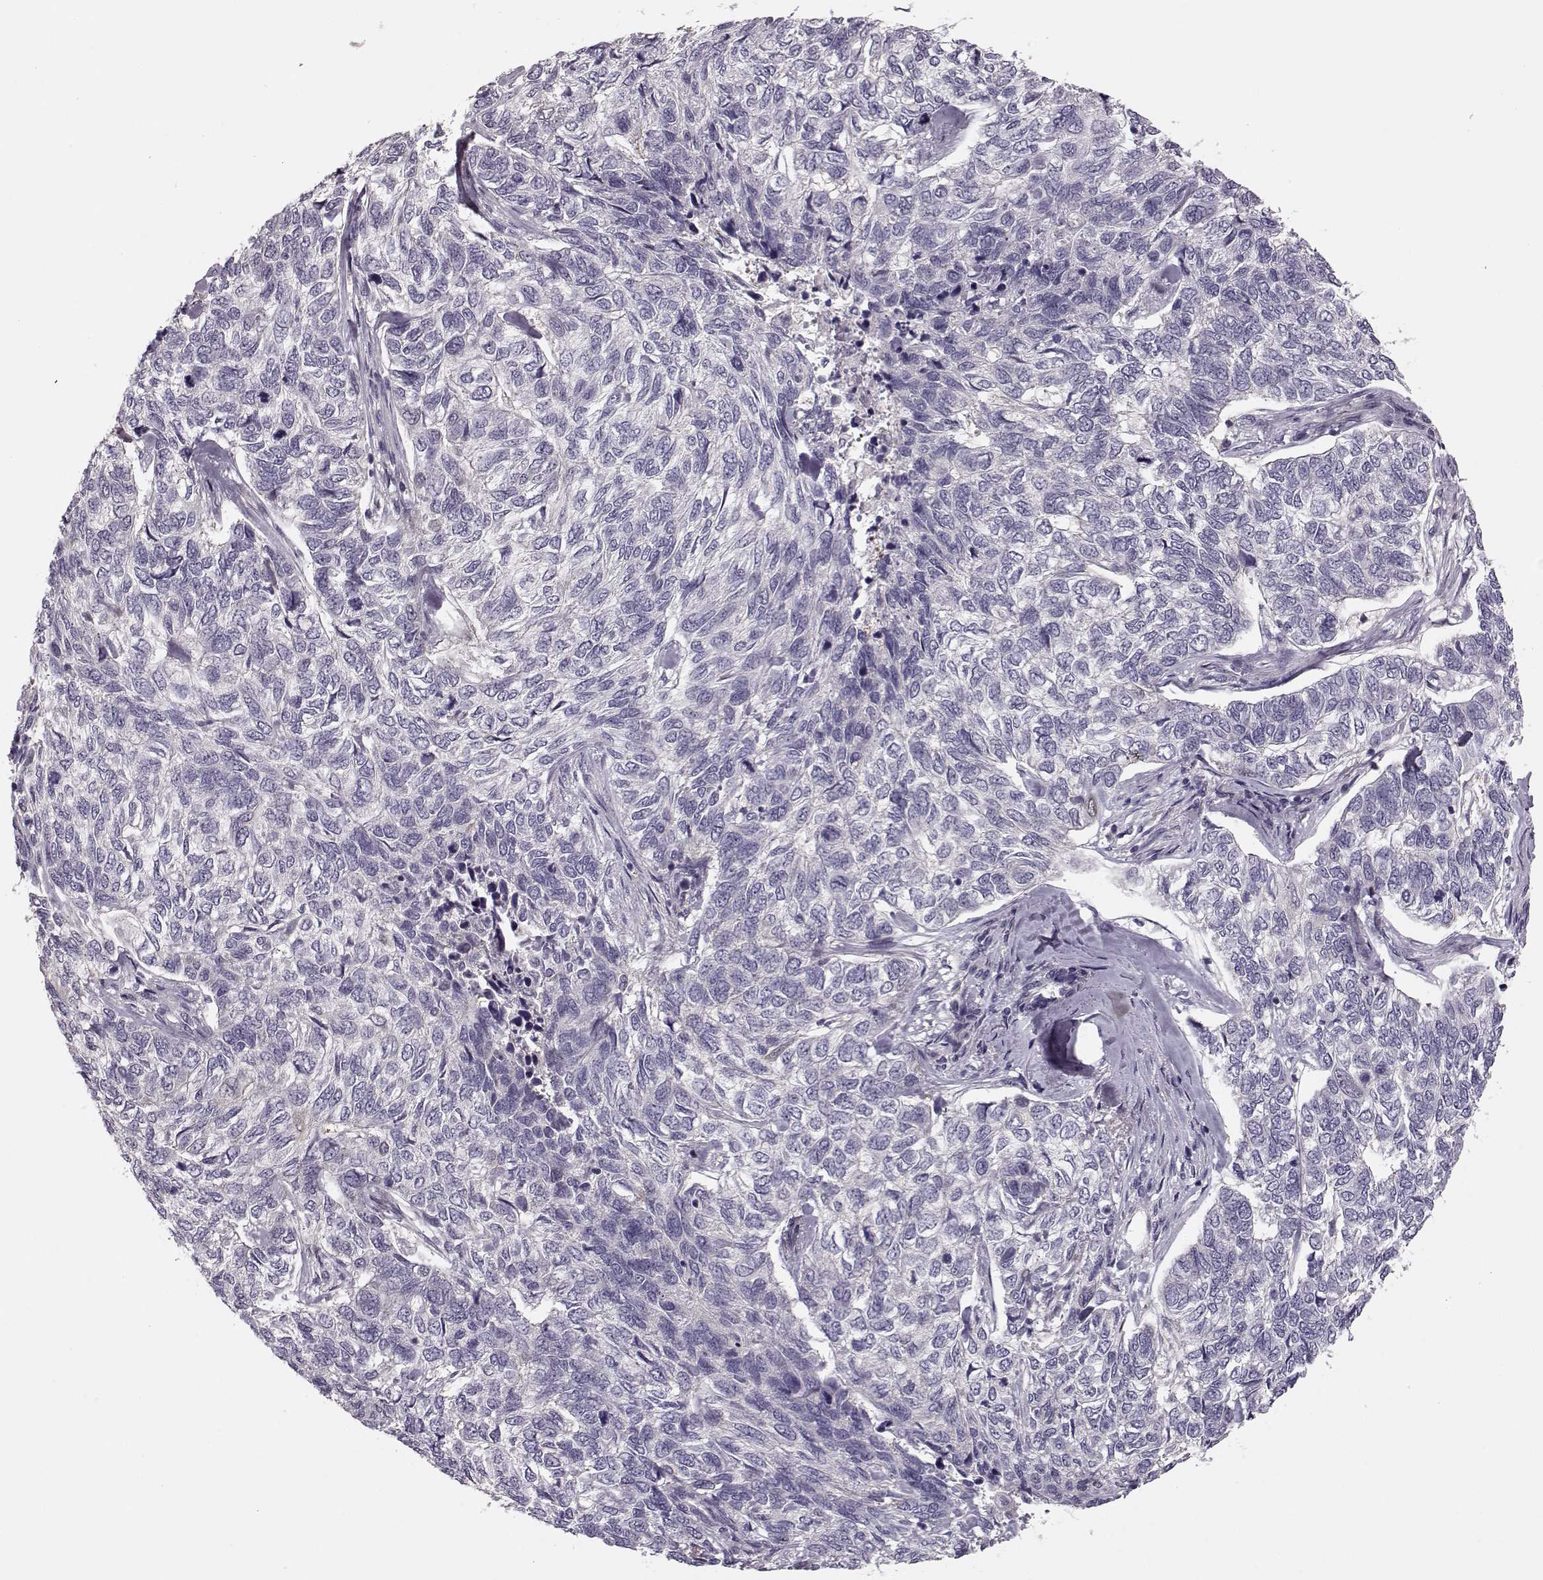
{"staining": {"intensity": "negative", "quantity": "none", "location": "none"}, "tissue": "skin cancer", "cell_type": "Tumor cells", "image_type": "cancer", "snomed": [{"axis": "morphology", "description": "Basal cell carcinoma"}, {"axis": "topography", "description": "Skin"}], "caption": "The IHC image has no significant positivity in tumor cells of skin cancer (basal cell carcinoma) tissue.", "gene": "MTR", "patient": {"sex": "female", "age": 65}}